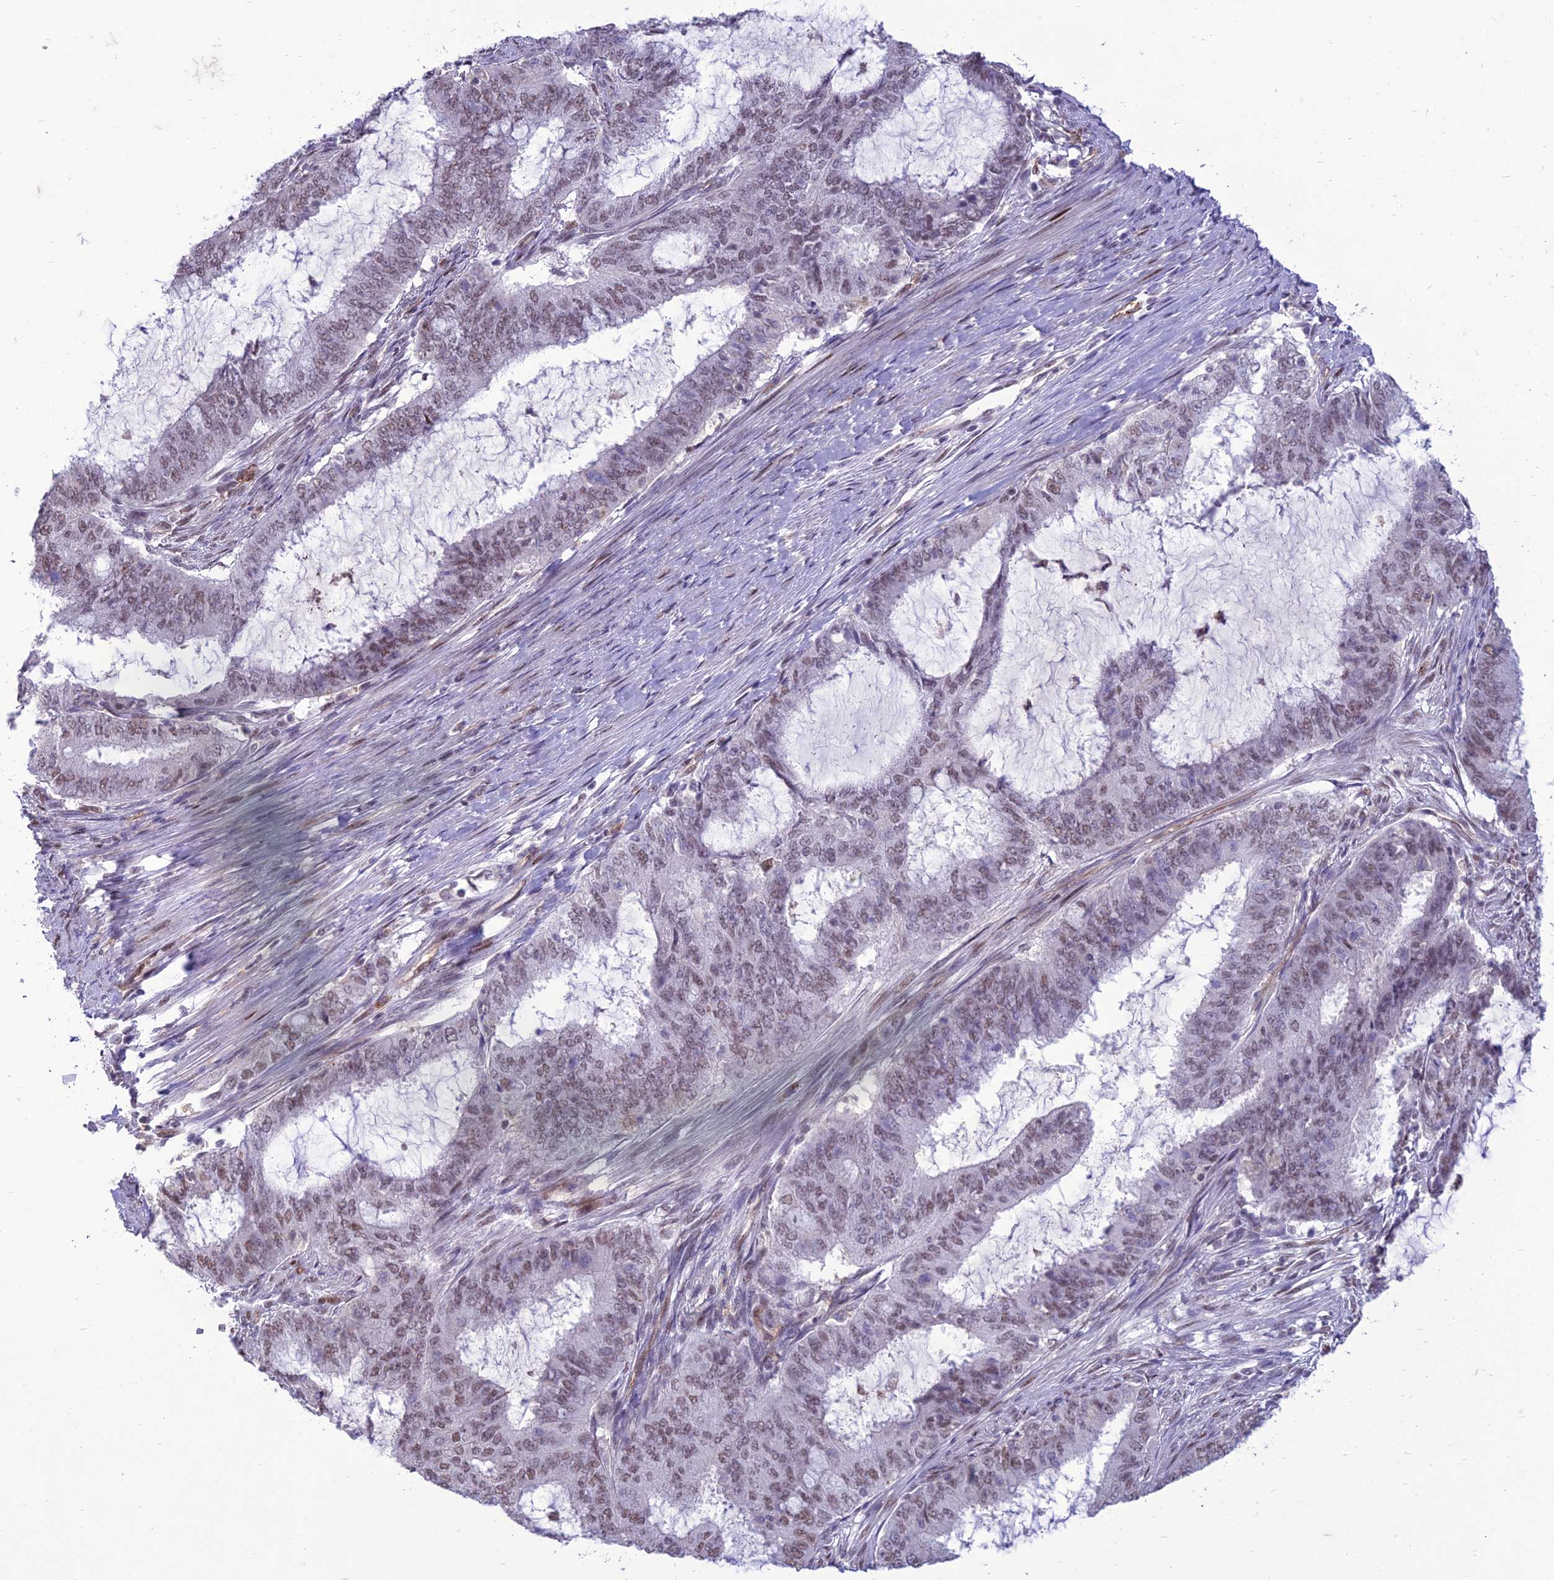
{"staining": {"intensity": "weak", "quantity": "25%-75%", "location": "nuclear"}, "tissue": "endometrial cancer", "cell_type": "Tumor cells", "image_type": "cancer", "snomed": [{"axis": "morphology", "description": "Adenocarcinoma, NOS"}, {"axis": "topography", "description": "Endometrium"}], "caption": "Weak nuclear expression is seen in about 25%-75% of tumor cells in endometrial cancer.", "gene": "RANBP3", "patient": {"sex": "female", "age": 51}}